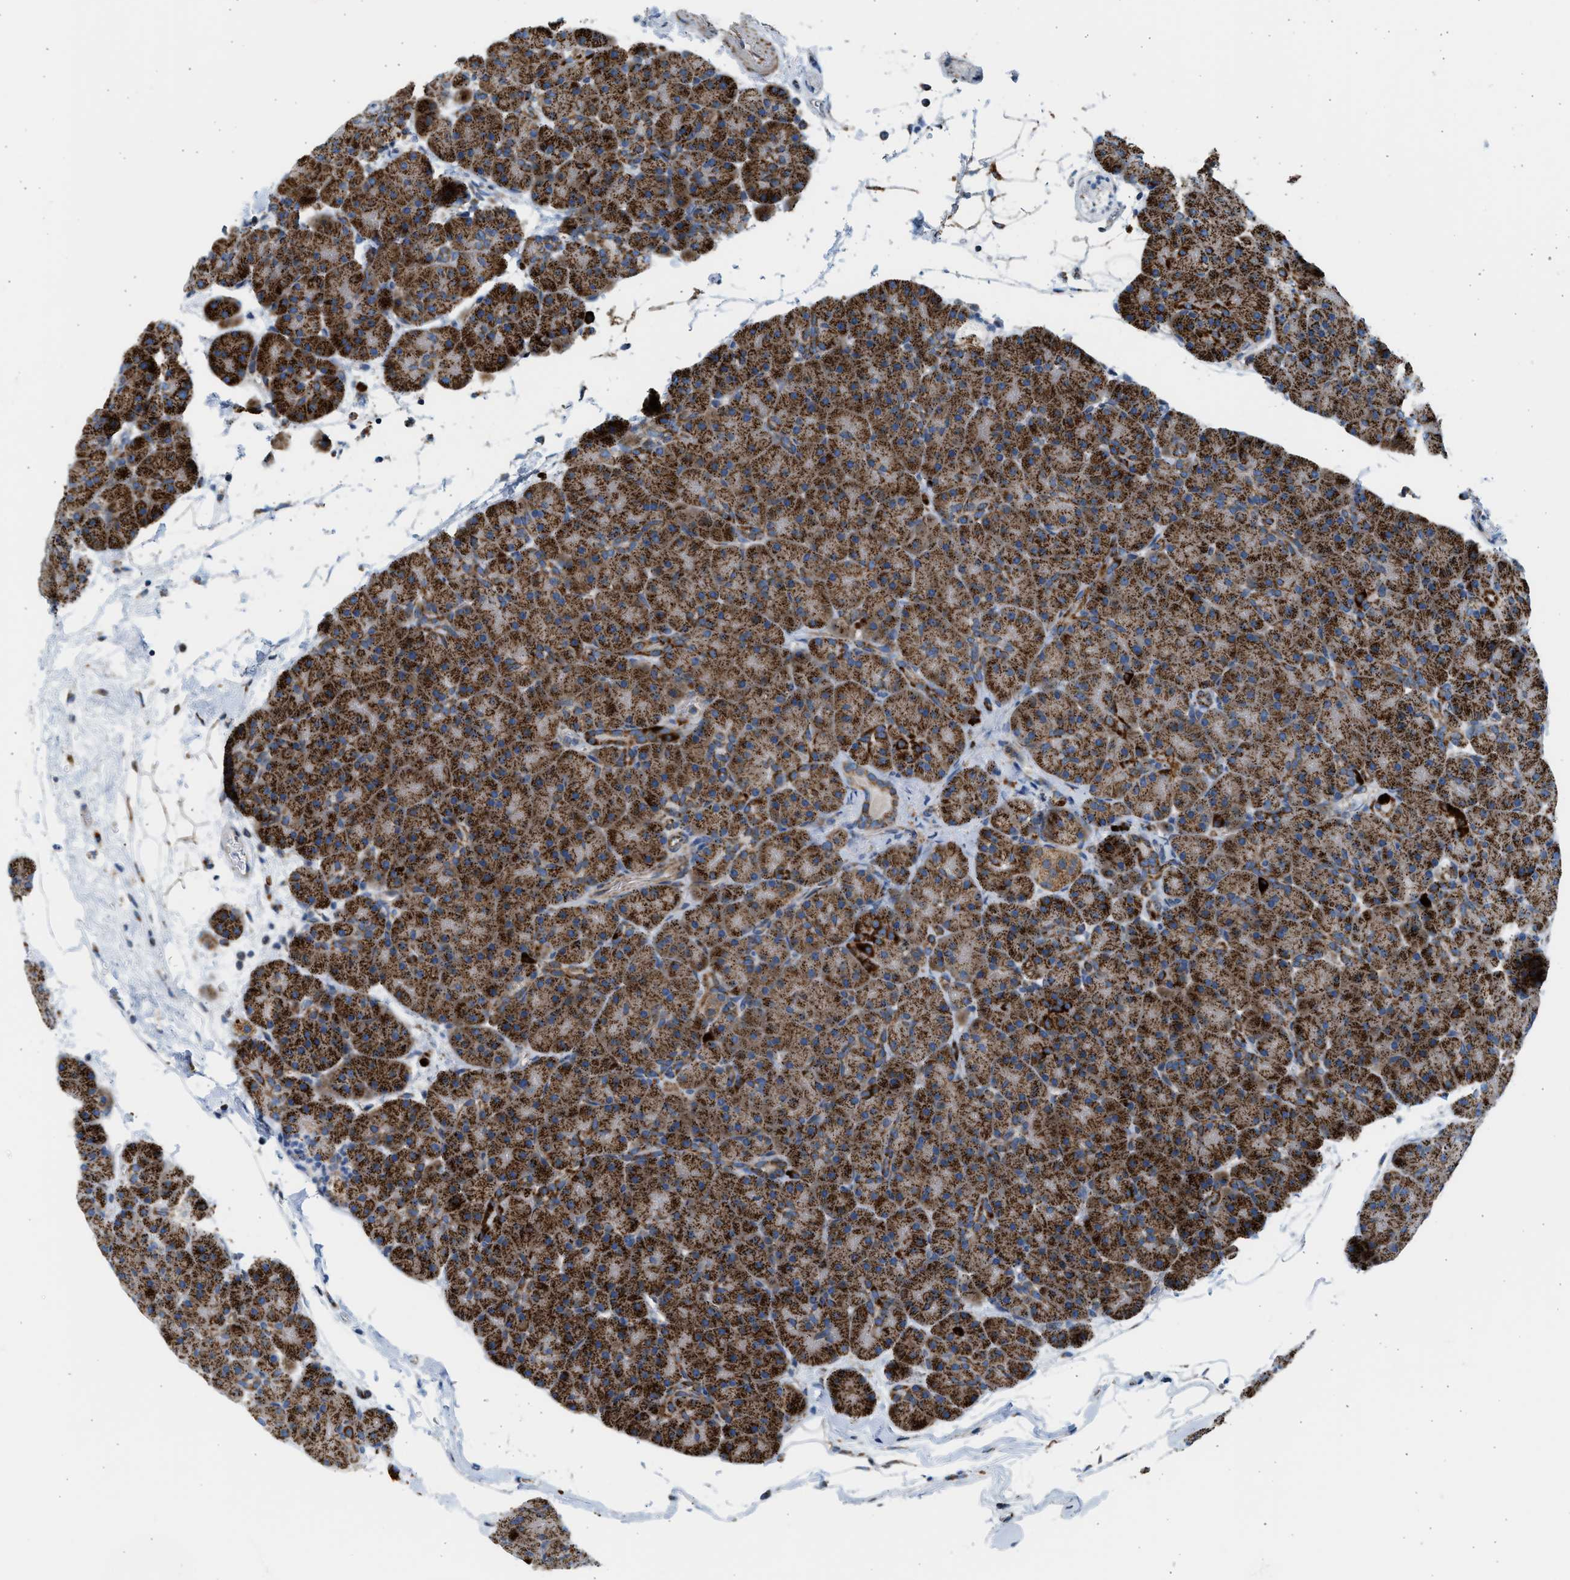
{"staining": {"intensity": "strong", "quantity": ">75%", "location": "cytoplasmic/membranous"}, "tissue": "pancreas", "cell_type": "Exocrine glandular cells", "image_type": "normal", "snomed": [{"axis": "morphology", "description": "Normal tissue, NOS"}, {"axis": "topography", "description": "Pancreas"}], "caption": "Strong cytoplasmic/membranous protein positivity is appreciated in approximately >75% of exocrine glandular cells in pancreas.", "gene": "KCNMB3", "patient": {"sex": "male", "age": 66}}